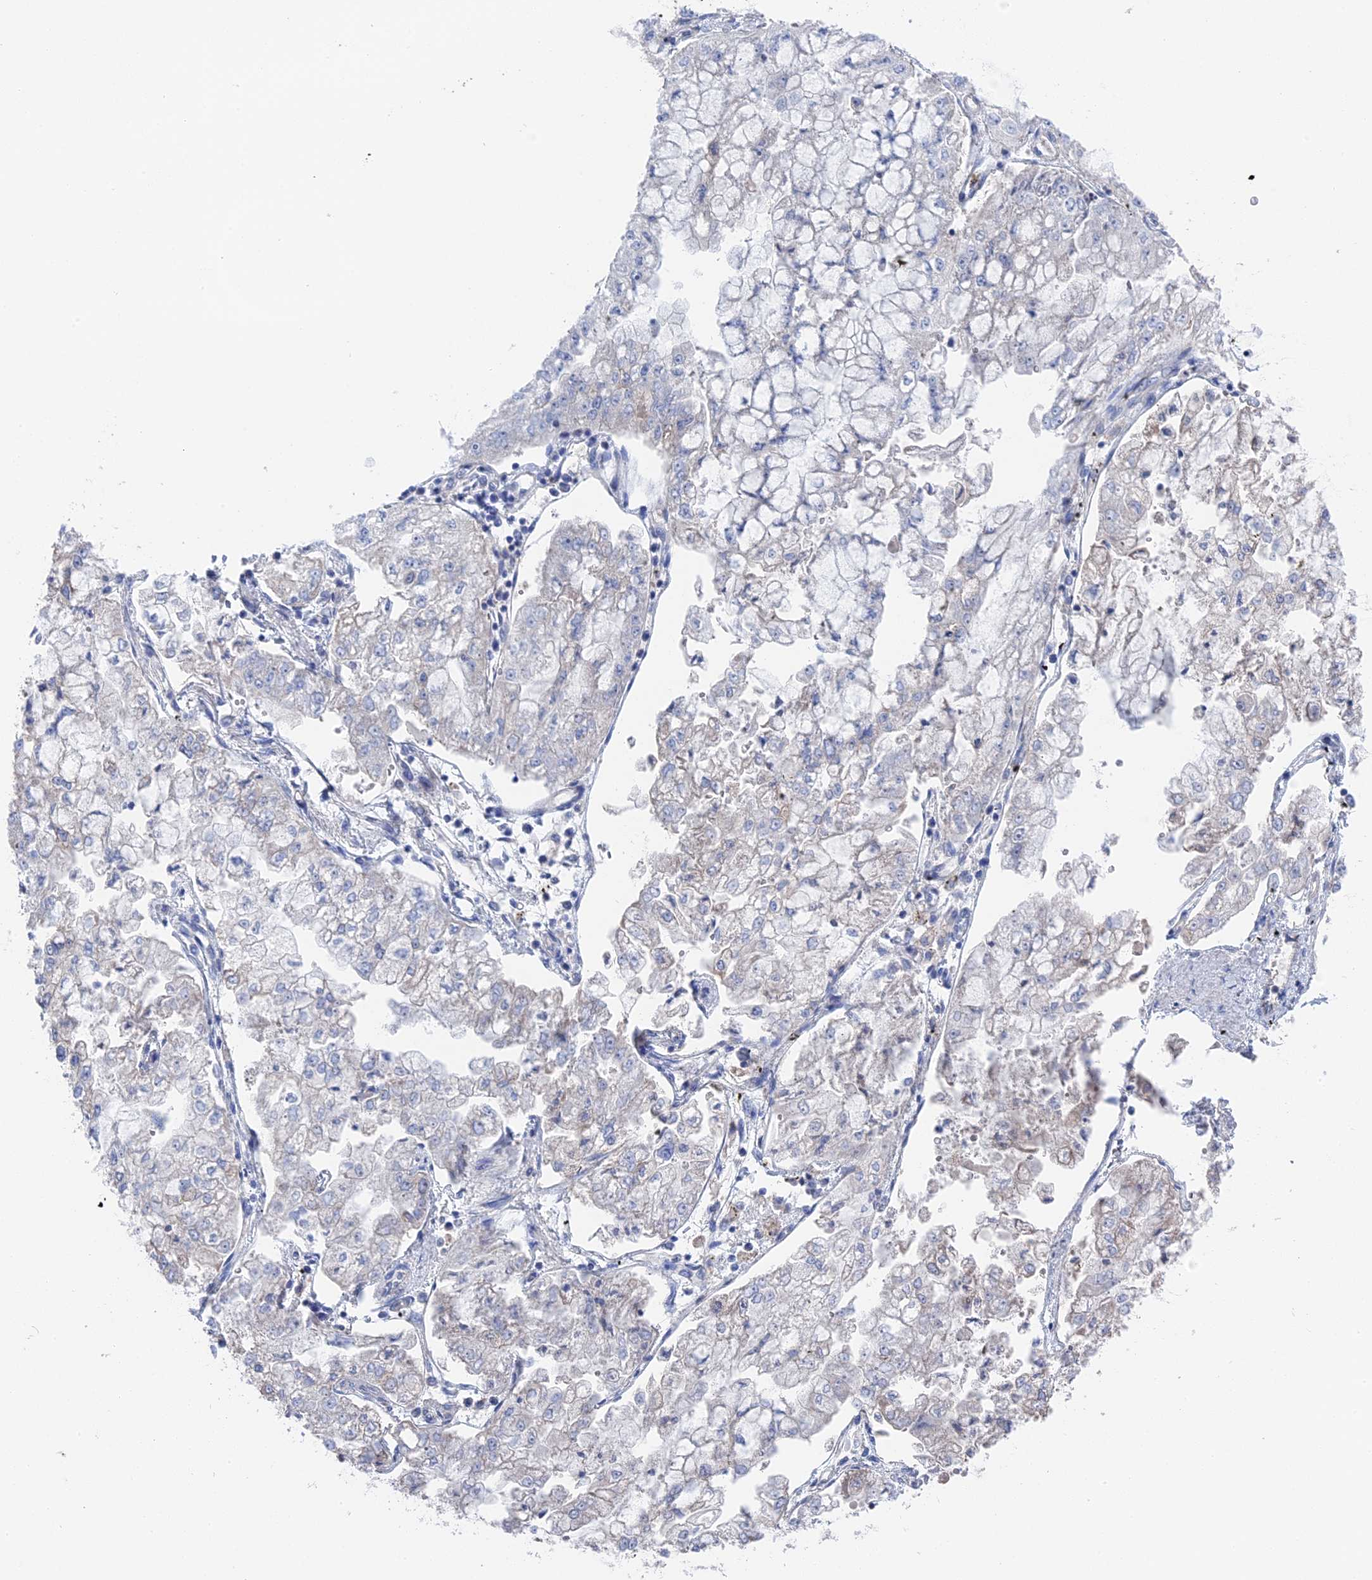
{"staining": {"intensity": "negative", "quantity": "none", "location": "none"}, "tissue": "stomach cancer", "cell_type": "Tumor cells", "image_type": "cancer", "snomed": [{"axis": "morphology", "description": "Adenocarcinoma, NOS"}, {"axis": "topography", "description": "Stomach"}], "caption": "Human stomach cancer (adenocarcinoma) stained for a protein using immunohistochemistry shows no expression in tumor cells.", "gene": "TSSC4", "patient": {"sex": "male", "age": 76}}